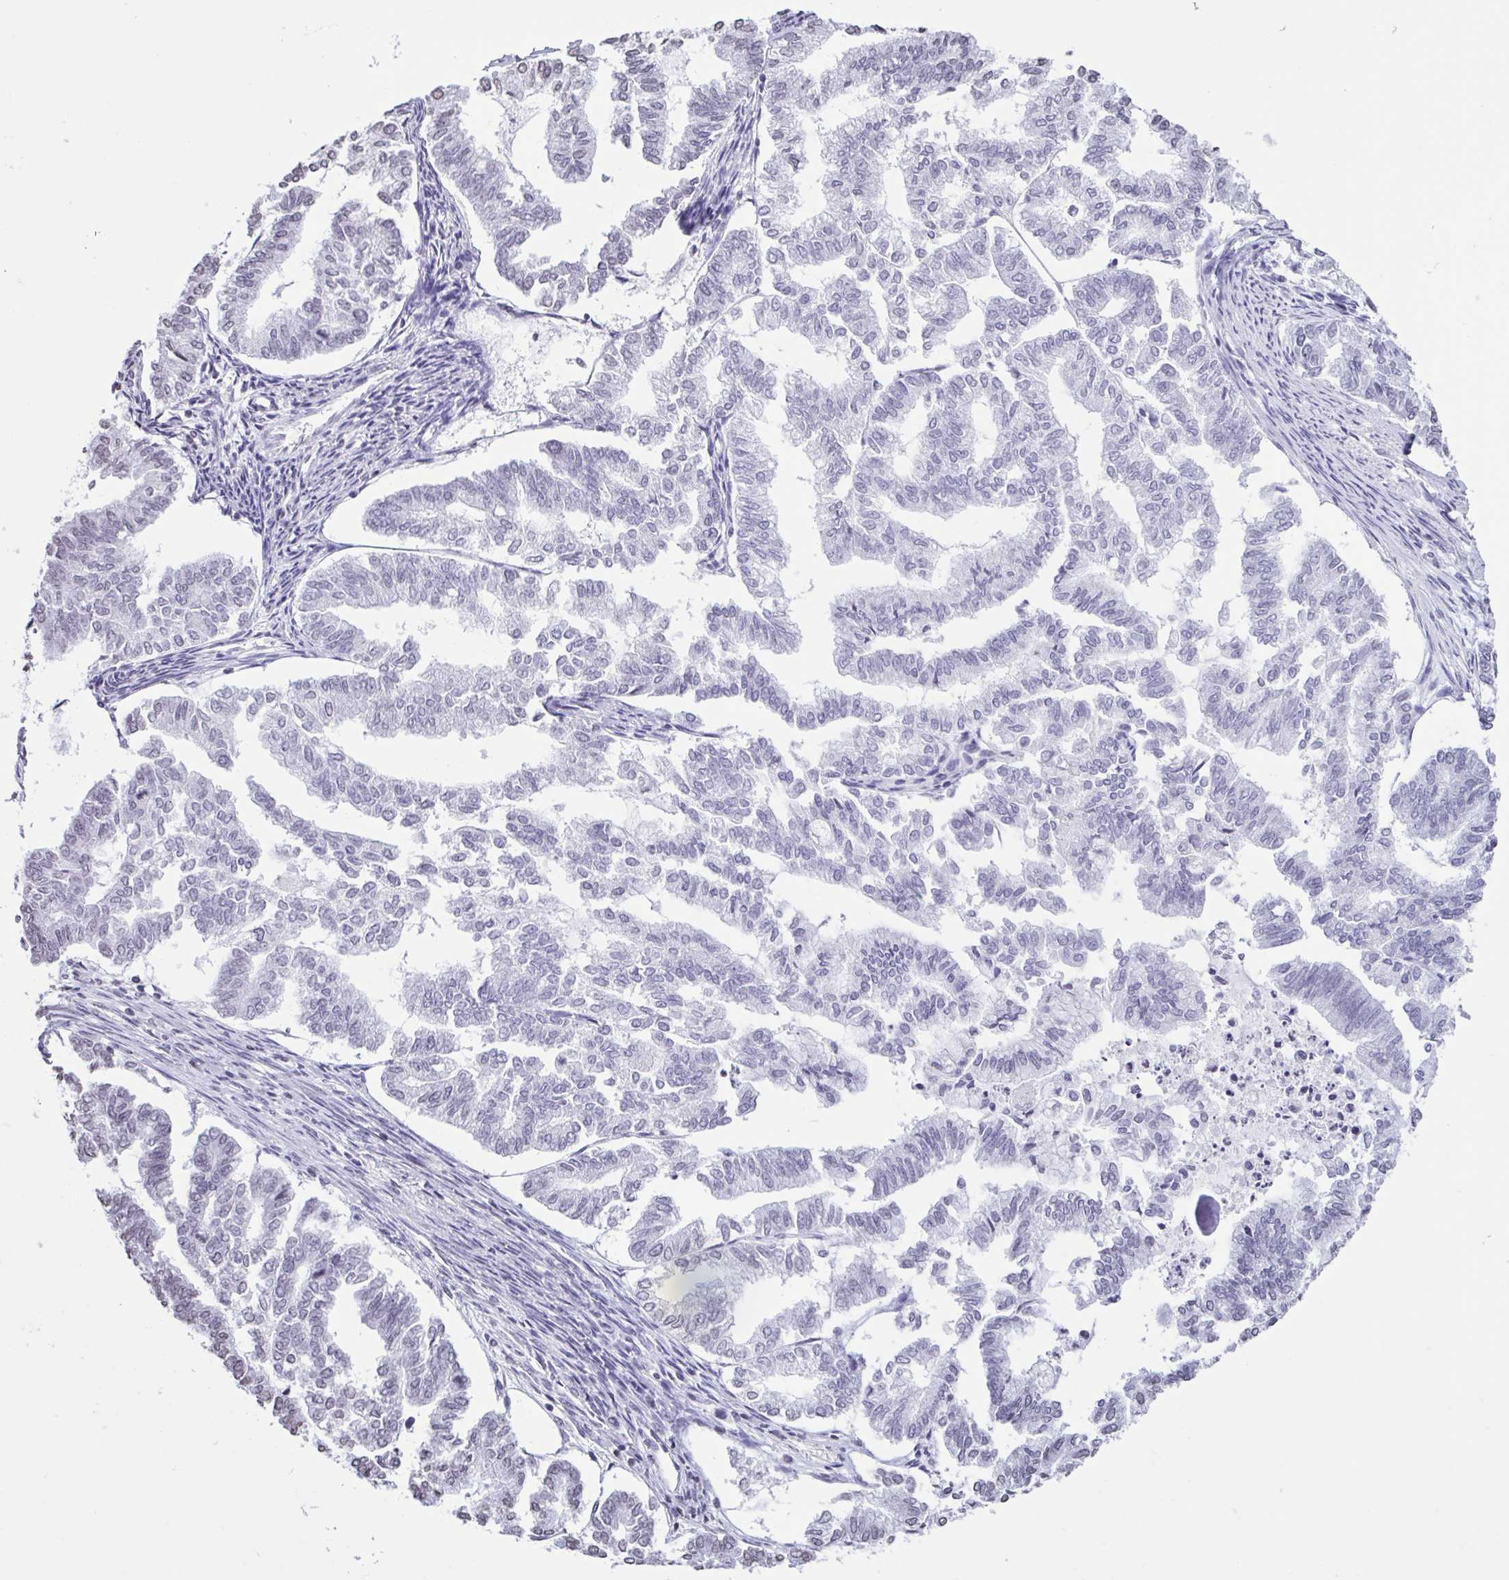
{"staining": {"intensity": "negative", "quantity": "none", "location": "none"}, "tissue": "endometrial cancer", "cell_type": "Tumor cells", "image_type": "cancer", "snomed": [{"axis": "morphology", "description": "Adenocarcinoma, NOS"}, {"axis": "topography", "description": "Endometrium"}], "caption": "Tumor cells are negative for brown protein staining in endometrial cancer (adenocarcinoma). Brightfield microscopy of immunohistochemistry (IHC) stained with DAB (brown) and hematoxylin (blue), captured at high magnification.", "gene": "VCY1B", "patient": {"sex": "female", "age": 79}}